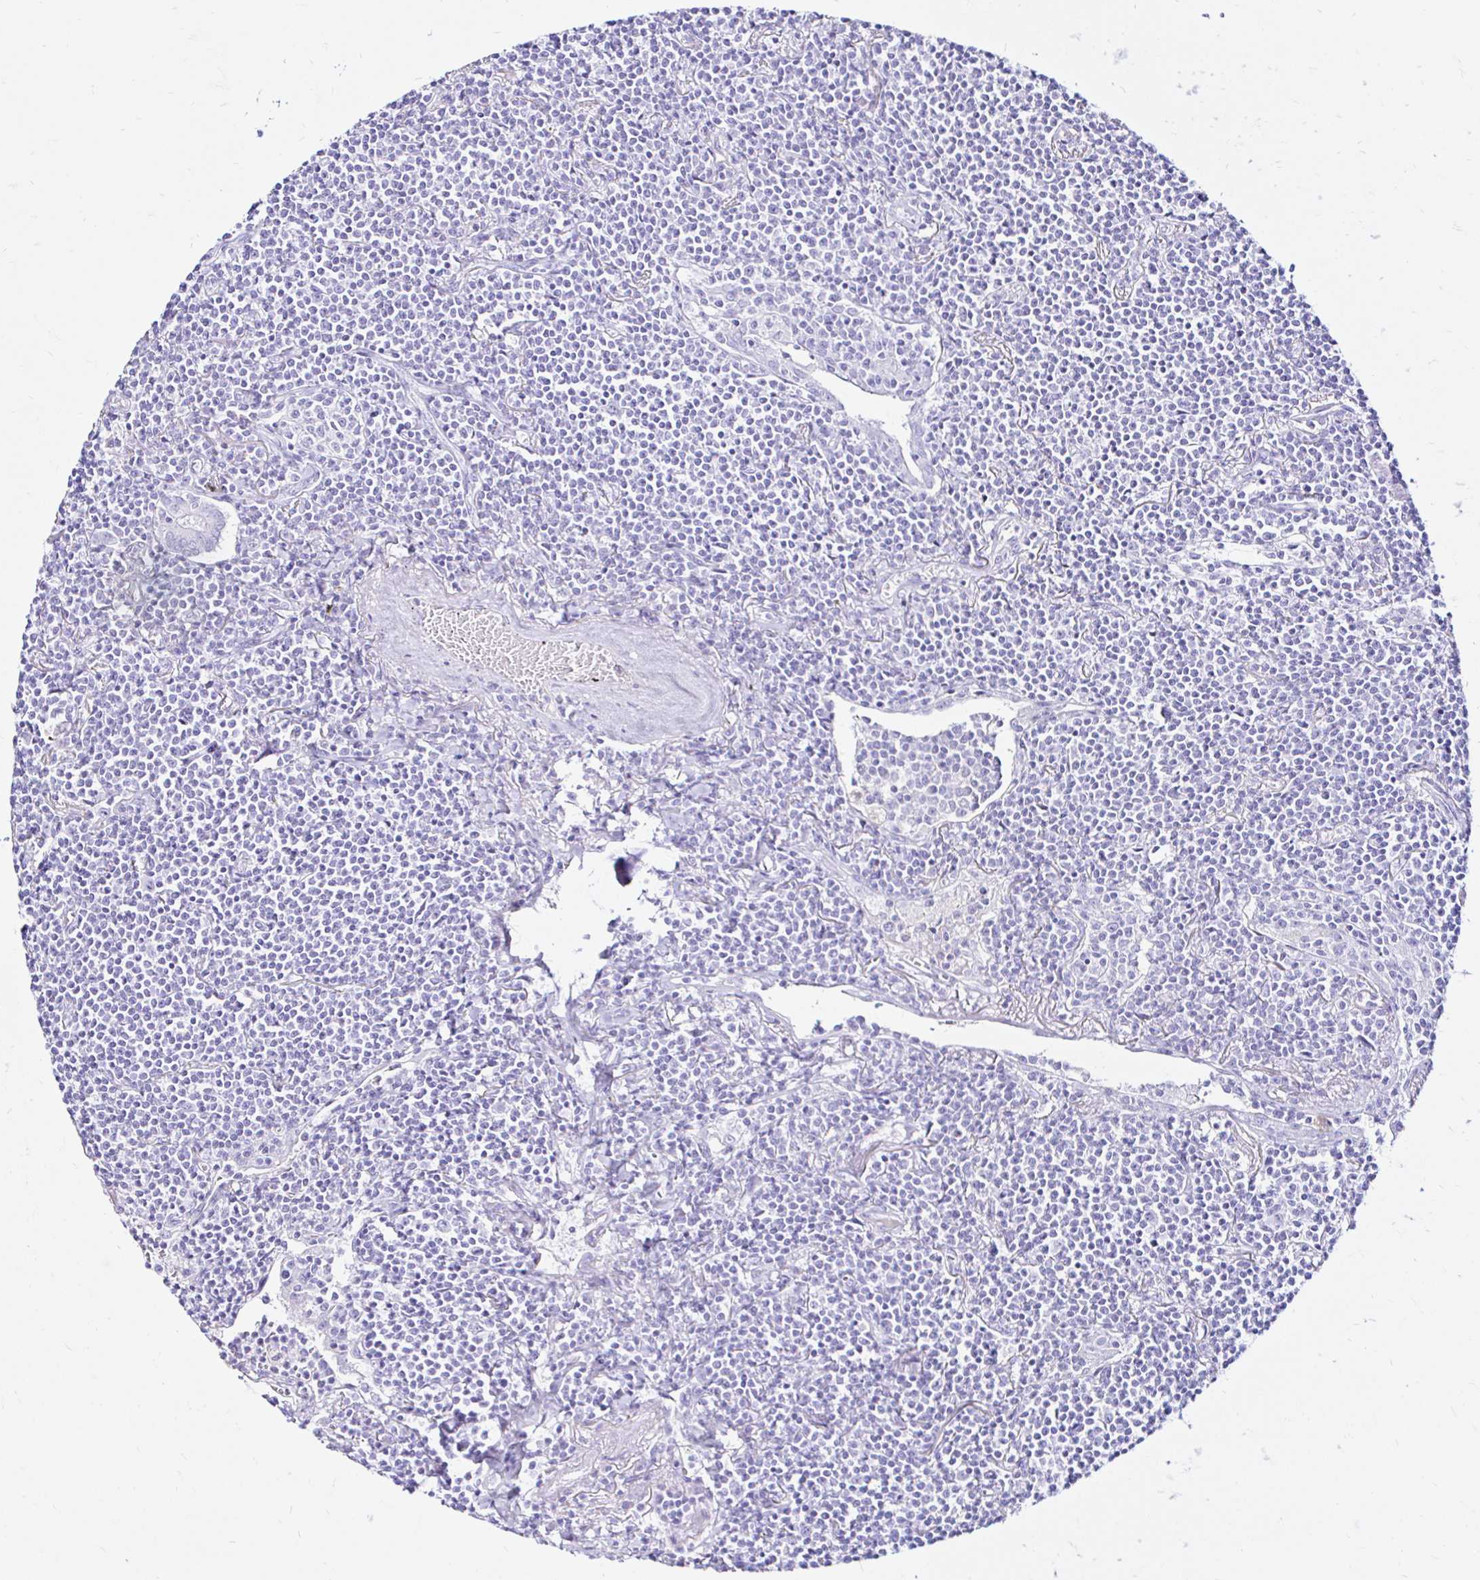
{"staining": {"intensity": "negative", "quantity": "none", "location": "none"}, "tissue": "lymphoma", "cell_type": "Tumor cells", "image_type": "cancer", "snomed": [{"axis": "morphology", "description": "Malignant lymphoma, non-Hodgkin's type, Low grade"}, {"axis": "topography", "description": "Lung"}], "caption": "Lymphoma was stained to show a protein in brown. There is no significant staining in tumor cells.", "gene": "ZNF432", "patient": {"sex": "female", "age": 71}}